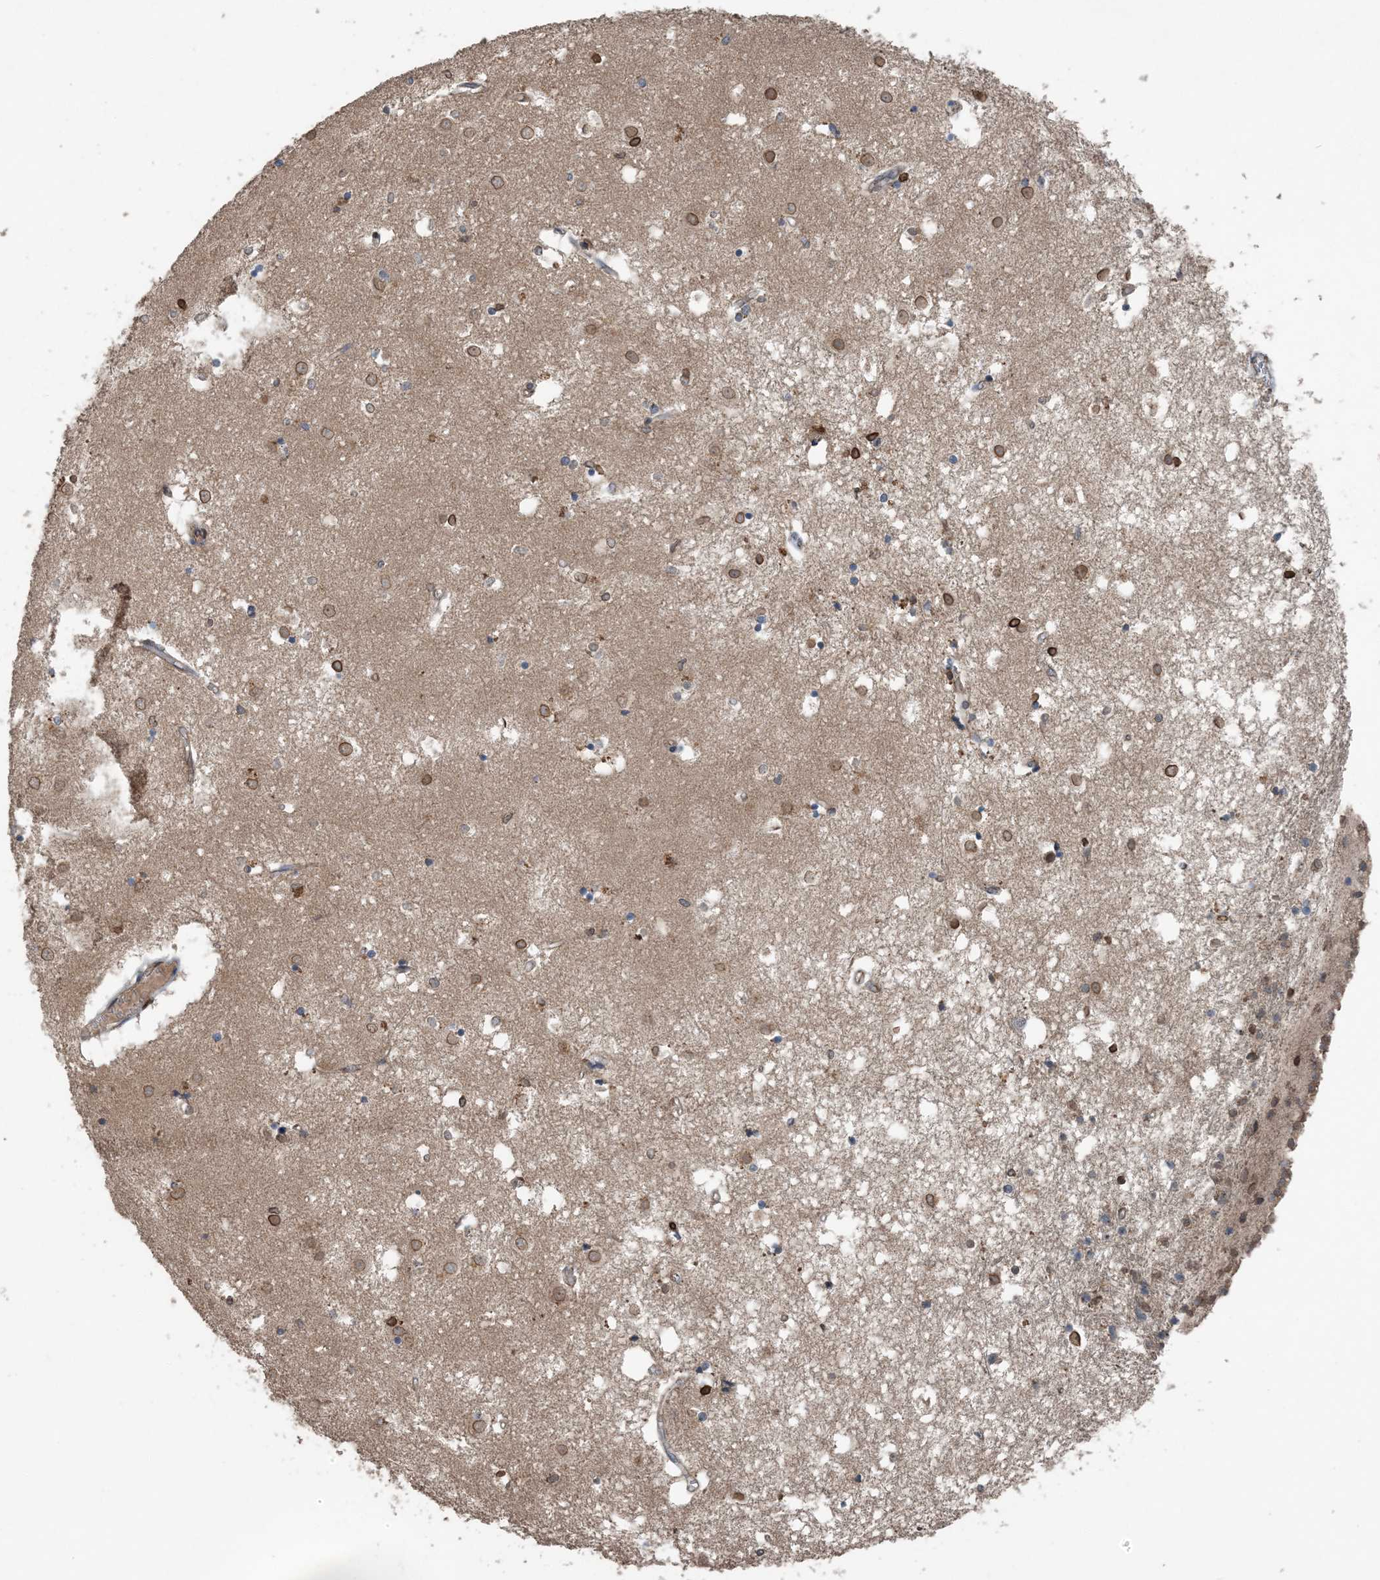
{"staining": {"intensity": "moderate", "quantity": "25%-75%", "location": "cytoplasmic/membranous,nuclear"}, "tissue": "caudate", "cell_type": "Glial cells", "image_type": "normal", "snomed": [{"axis": "morphology", "description": "Normal tissue, NOS"}, {"axis": "topography", "description": "Lateral ventricle wall"}], "caption": "Immunohistochemical staining of normal caudate shows 25%-75% levels of moderate cytoplasmic/membranous,nuclear protein expression in approximately 25%-75% of glial cells.", "gene": "ZFAND2B", "patient": {"sex": "male", "age": 45}}